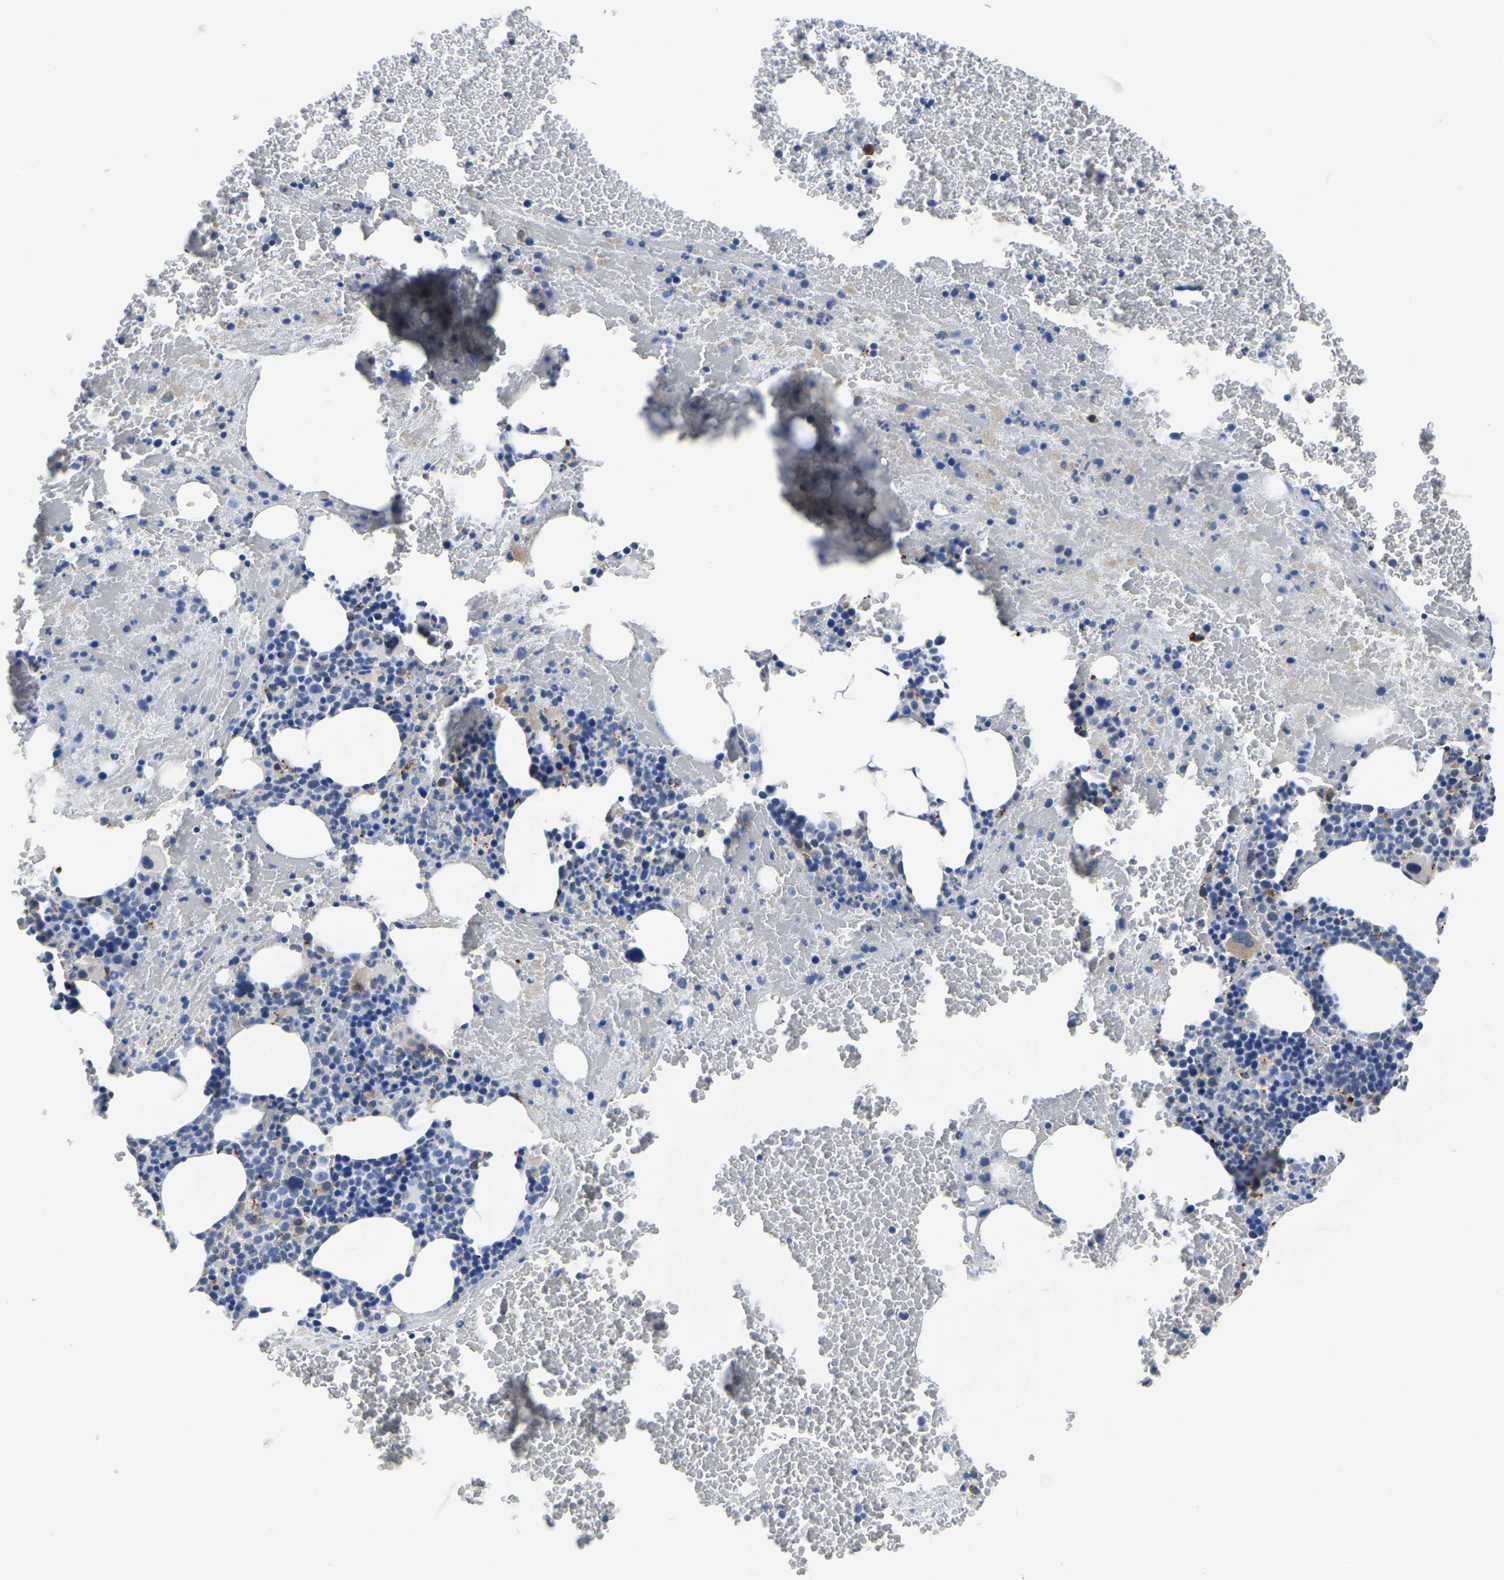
{"staining": {"intensity": "negative", "quantity": "none", "location": "none"}, "tissue": "bone marrow", "cell_type": "Hematopoietic cells", "image_type": "normal", "snomed": [{"axis": "morphology", "description": "Normal tissue, NOS"}, {"axis": "morphology", "description": "Inflammation, NOS"}, {"axis": "topography", "description": "Bone marrow"}], "caption": "The histopathology image demonstrates no significant expression in hematopoietic cells of bone marrow. Nuclei are stained in blue.", "gene": "PDLIM7", "patient": {"sex": "male", "age": 47}}